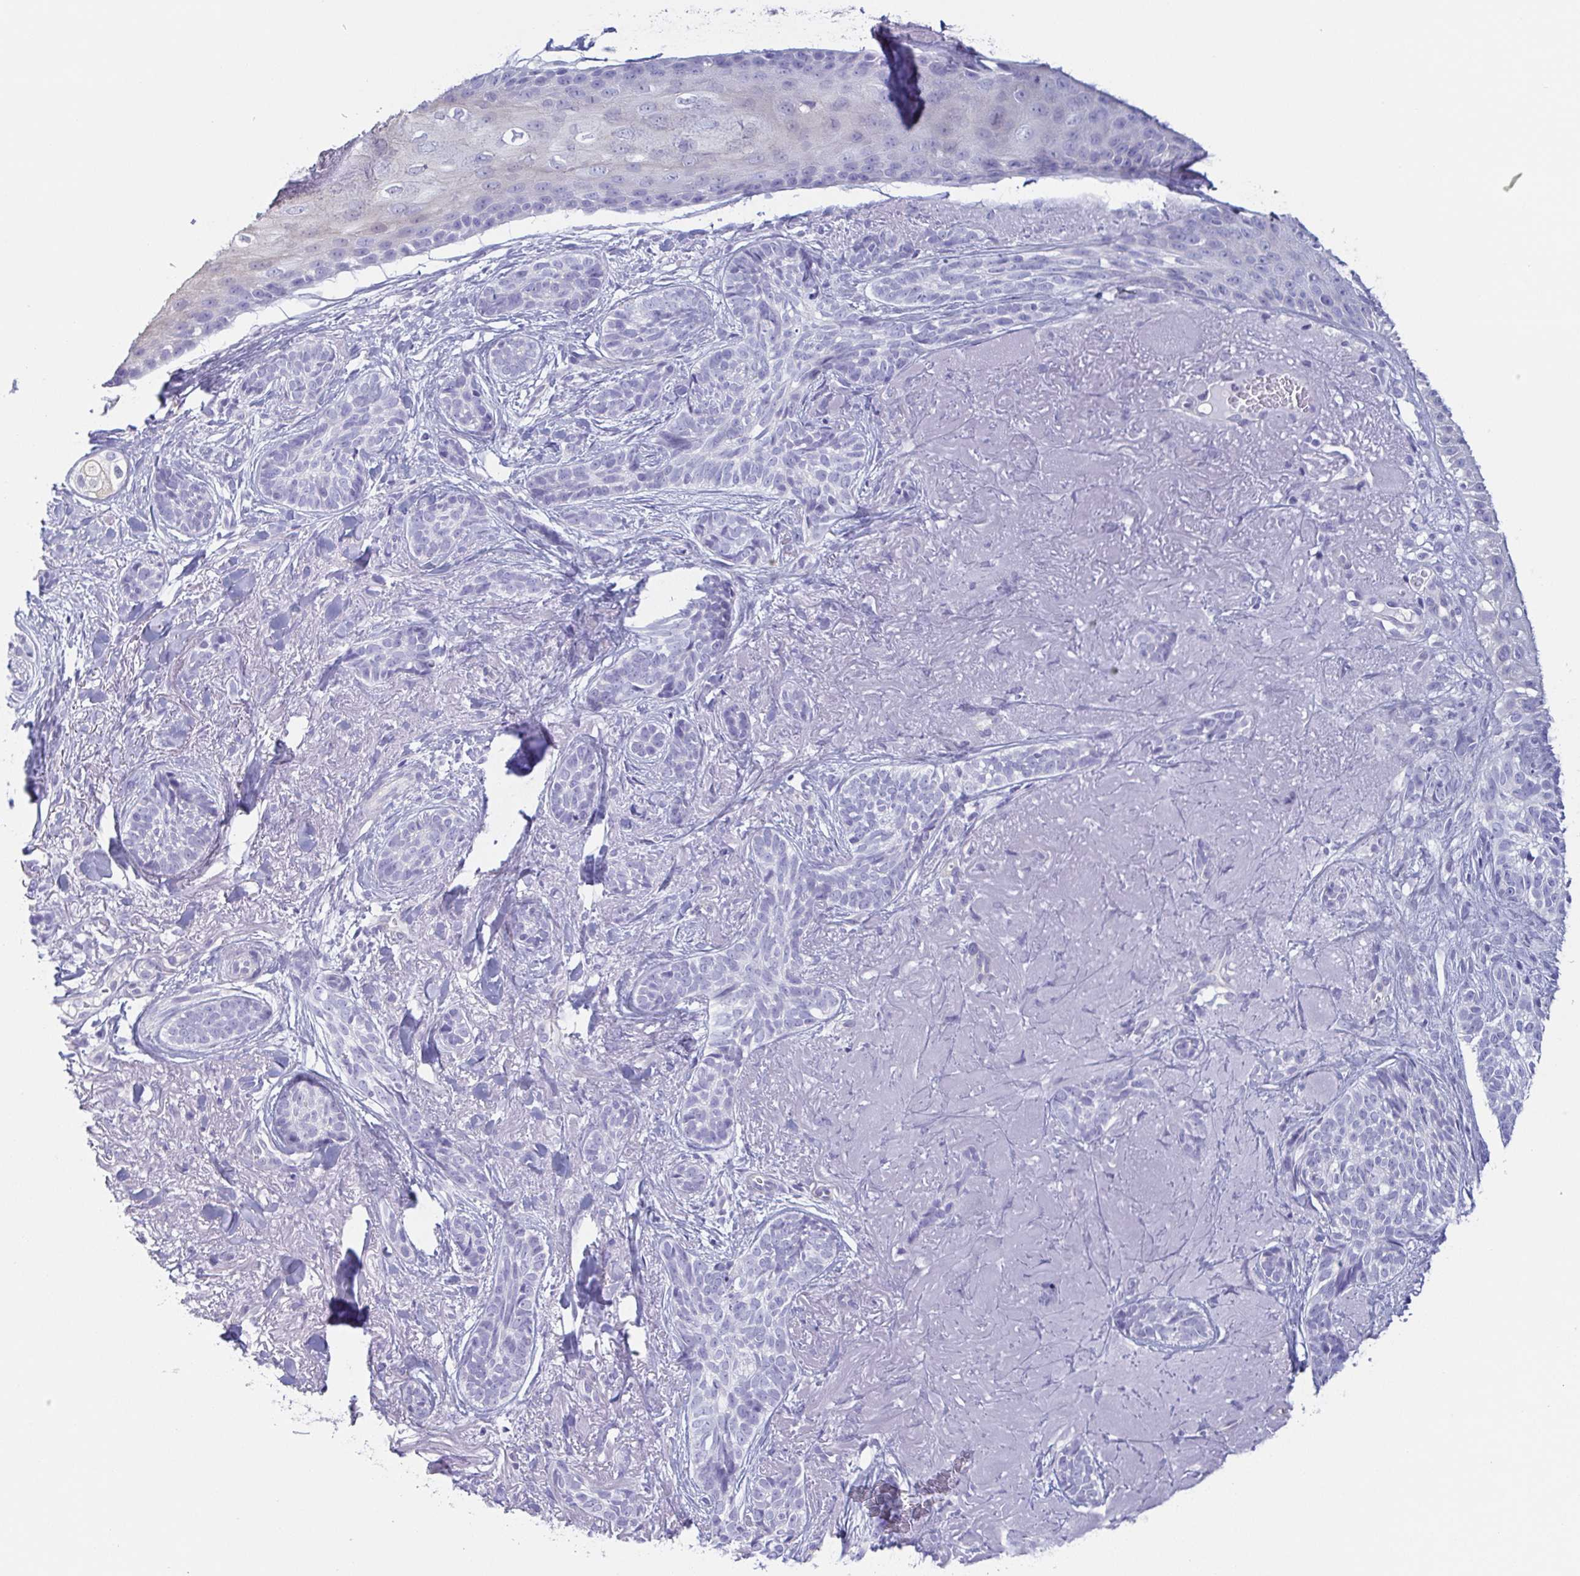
{"staining": {"intensity": "negative", "quantity": "none", "location": "none"}, "tissue": "skin cancer", "cell_type": "Tumor cells", "image_type": "cancer", "snomed": [{"axis": "morphology", "description": "Basal cell carcinoma"}, {"axis": "morphology", "description": "BCC, high aggressive"}, {"axis": "topography", "description": "Skin"}], "caption": "Basal cell carcinoma (skin) was stained to show a protein in brown. There is no significant positivity in tumor cells. (IHC, brightfield microscopy, high magnification).", "gene": "PRR4", "patient": {"sex": "female", "age": 79}}